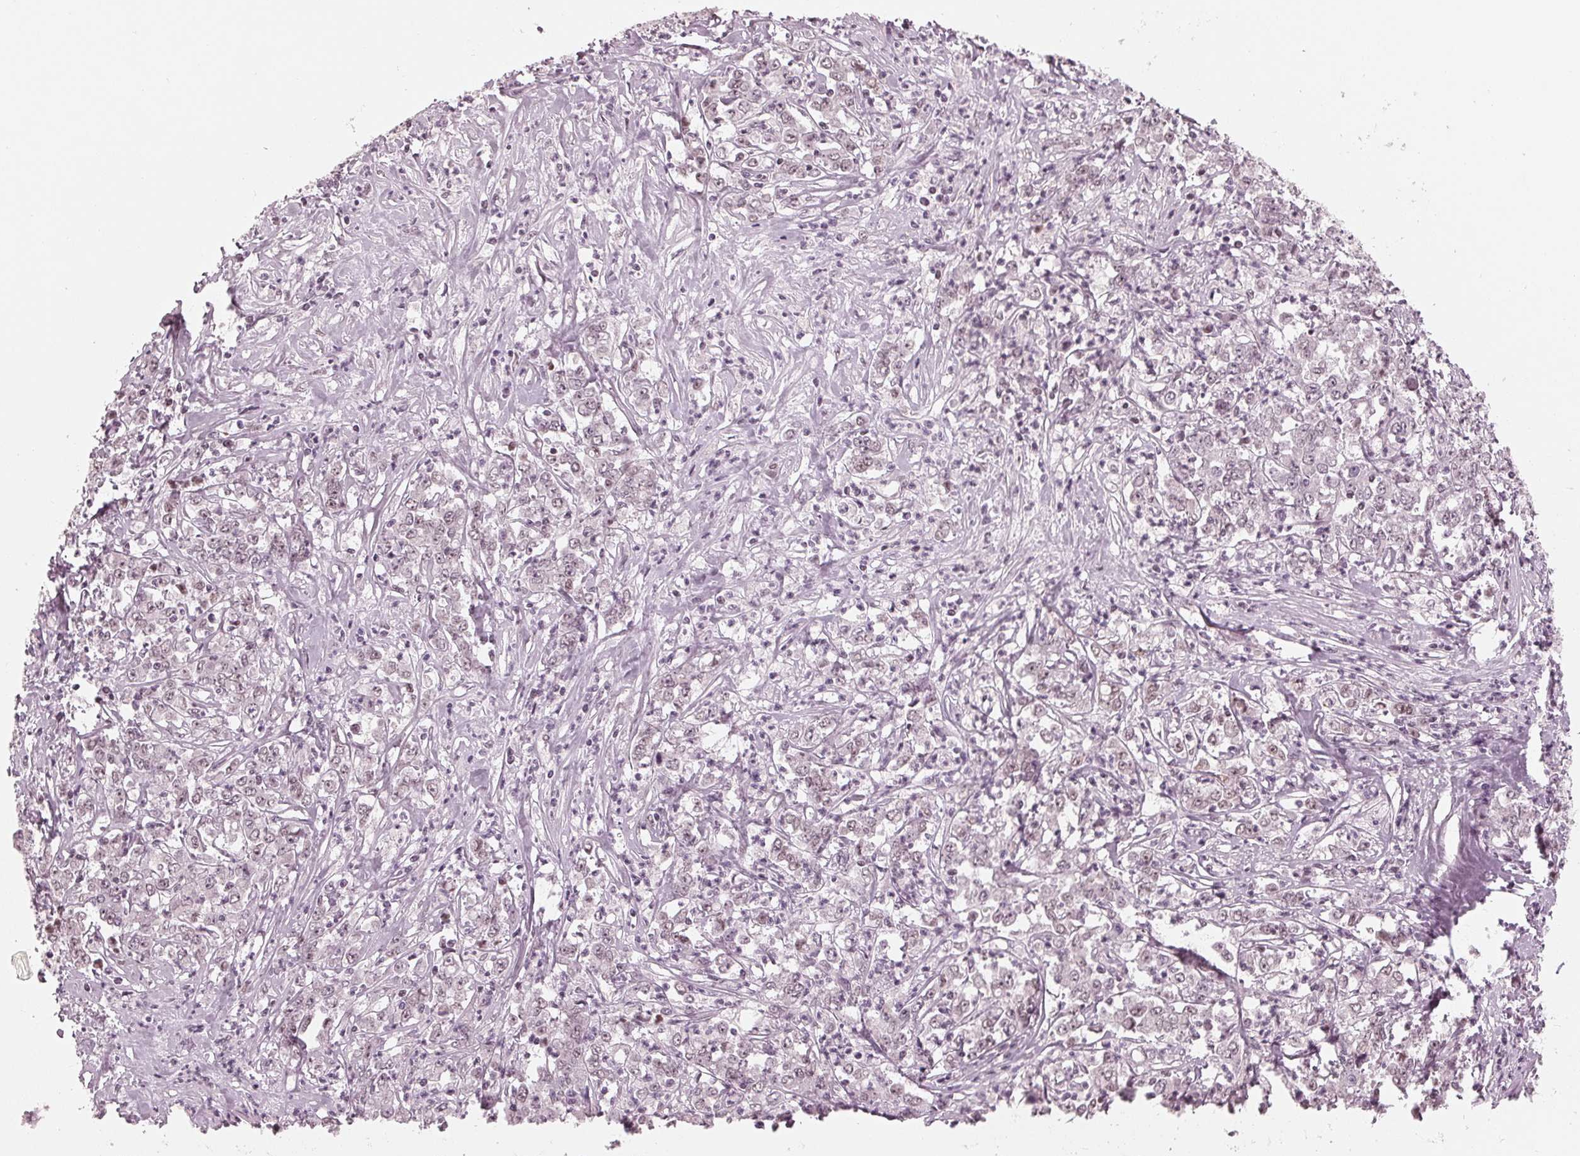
{"staining": {"intensity": "negative", "quantity": "none", "location": "none"}, "tissue": "stomach cancer", "cell_type": "Tumor cells", "image_type": "cancer", "snomed": [{"axis": "morphology", "description": "Adenocarcinoma, NOS"}, {"axis": "topography", "description": "Stomach, lower"}], "caption": "High power microscopy image of an immunohistochemistry (IHC) image of adenocarcinoma (stomach), revealing no significant expression in tumor cells.", "gene": "DNMT3L", "patient": {"sex": "female", "age": 71}}